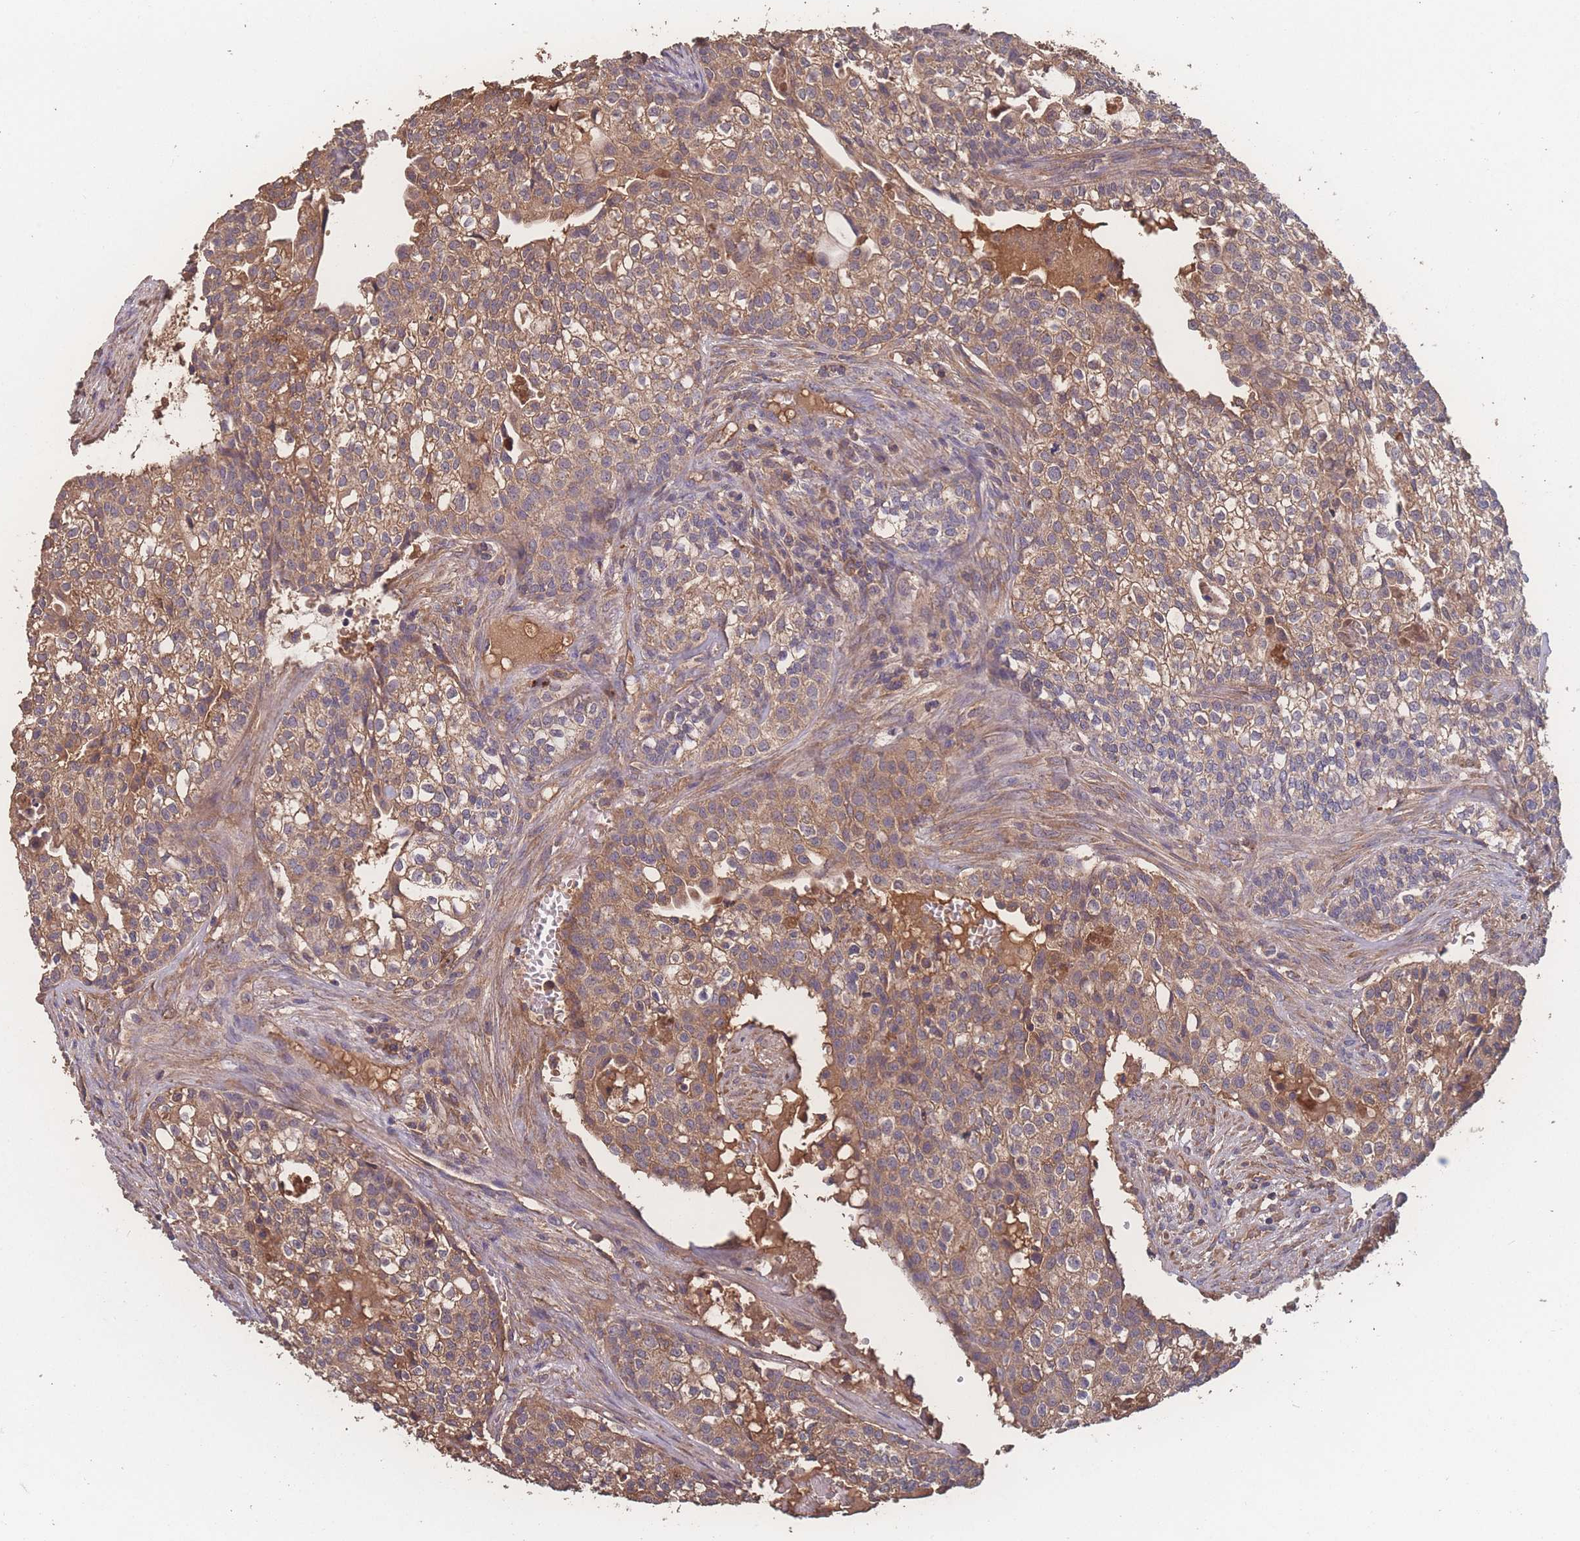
{"staining": {"intensity": "moderate", "quantity": ">75%", "location": "cytoplasmic/membranous"}, "tissue": "head and neck cancer", "cell_type": "Tumor cells", "image_type": "cancer", "snomed": [{"axis": "morphology", "description": "Adenocarcinoma, NOS"}, {"axis": "topography", "description": "Head-Neck"}], "caption": "Human adenocarcinoma (head and neck) stained with a protein marker displays moderate staining in tumor cells.", "gene": "ATXN10", "patient": {"sex": "male", "age": 81}}